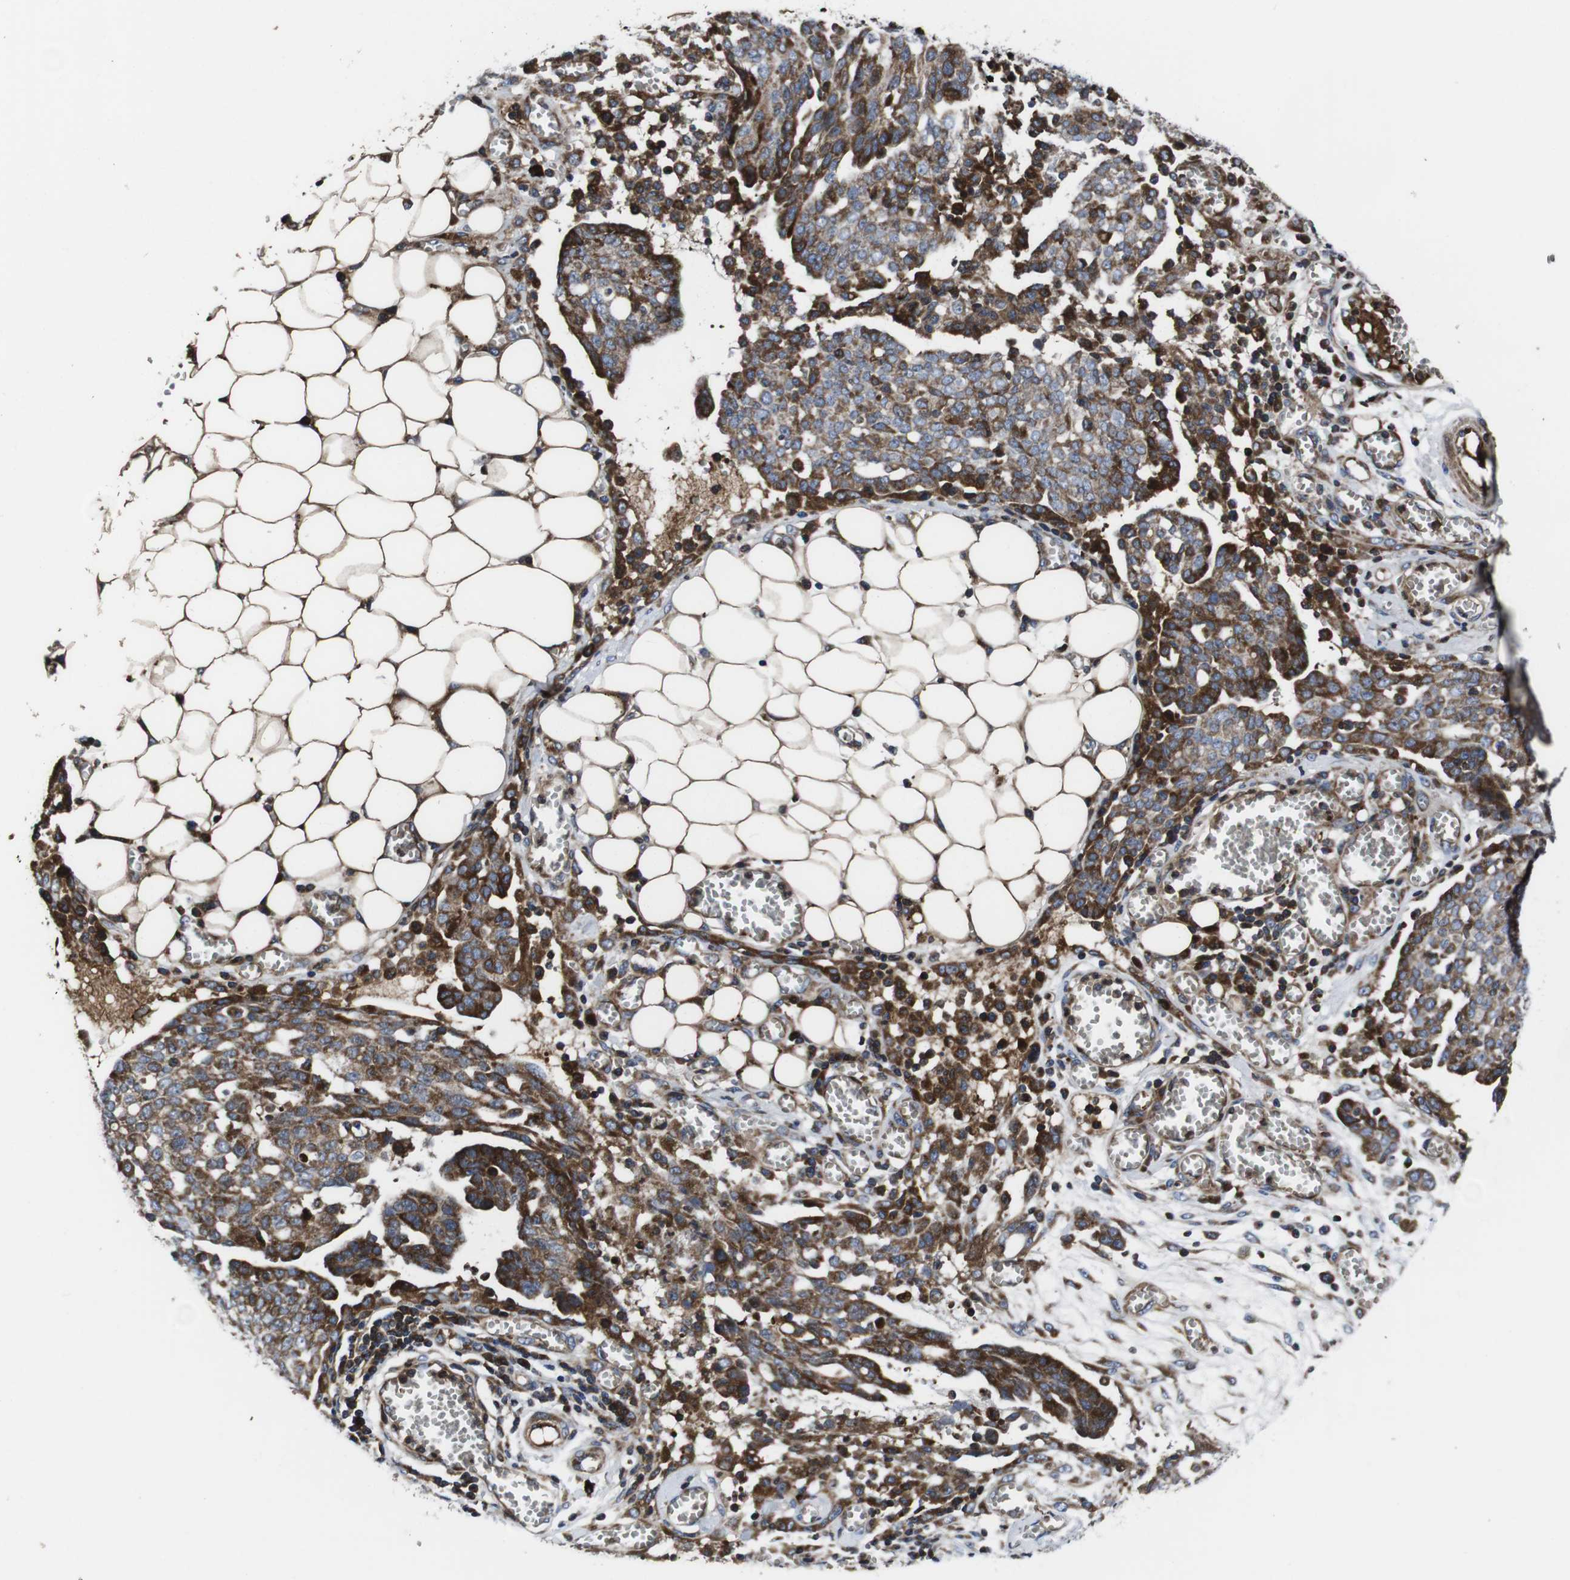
{"staining": {"intensity": "moderate", "quantity": ">75%", "location": "cytoplasmic/membranous"}, "tissue": "ovarian cancer", "cell_type": "Tumor cells", "image_type": "cancer", "snomed": [{"axis": "morphology", "description": "Cystadenocarcinoma, serous, NOS"}, {"axis": "topography", "description": "Soft tissue"}, {"axis": "topography", "description": "Ovary"}], "caption": "Tumor cells reveal medium levels of moderate cytoplasmic/membranous positivity in about >75% of cells in human ovarian cancer (serous cystadenocarcinoma). The staining is performed using DAB (3,3'-diaminobenzidine) brown chromogen to label protein expression. The nuclei are counter-stained blue using hematoxylin.", "gene": "SMYD3", "patient": {"sex": "female", "age": 57}}